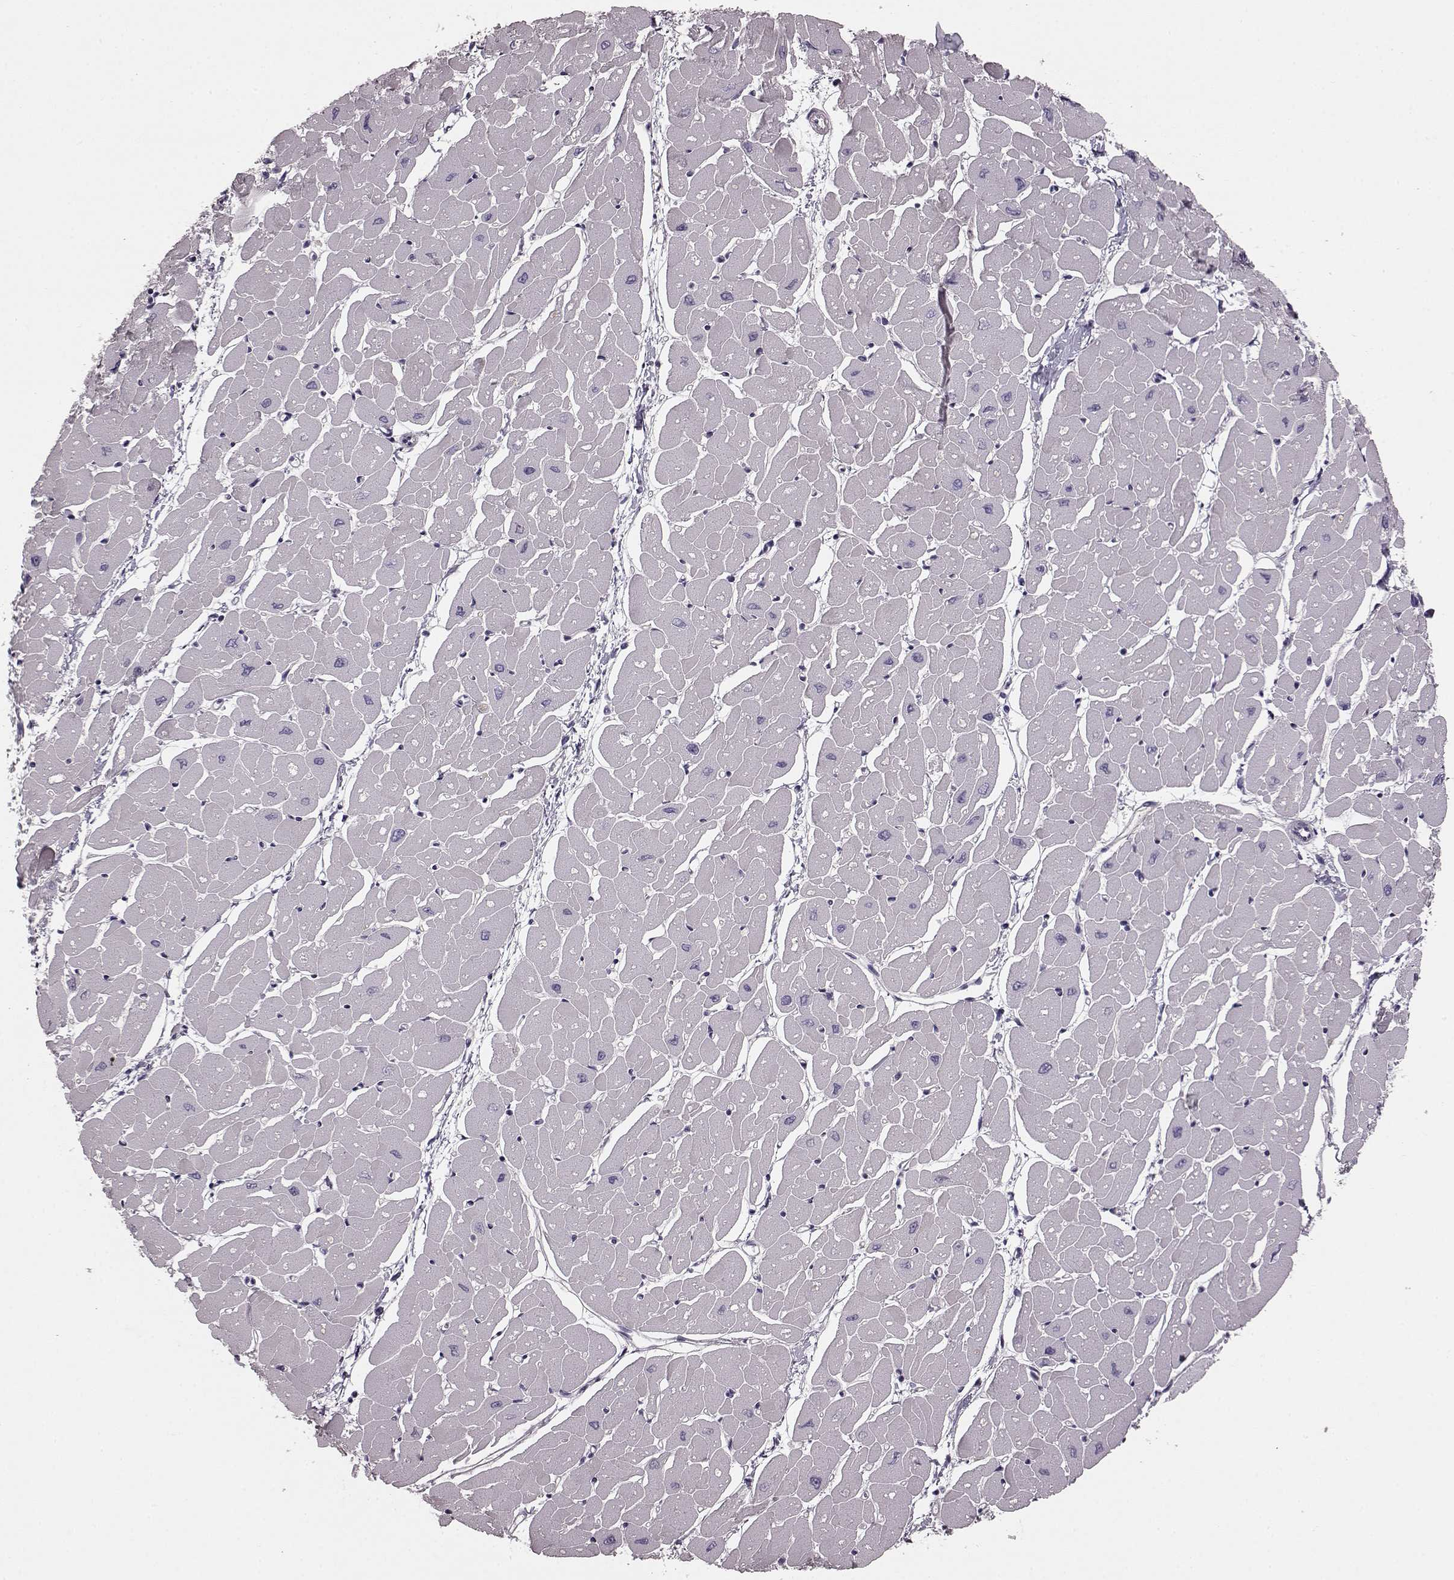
{"staining": {"intensity": "negative", "quantity": "none", "location": "none"}, "tissue": "heart muscle", "cell_type": "Cardiomyocytes", "image_type": "normal", "snomed": [{"axis": "morphology", "description": "Normal tissue, NOS"}, {"axis": "topography", "description": "Heart"}], "caption": "Immunohistochemistry (IHC) image of normal heart muscle: human heart muscle stained with DAB displays no significant protein expression in cardiomyocytes.", "gene": "SNTG1", "patient": {"sex": "male", "age": 57}}